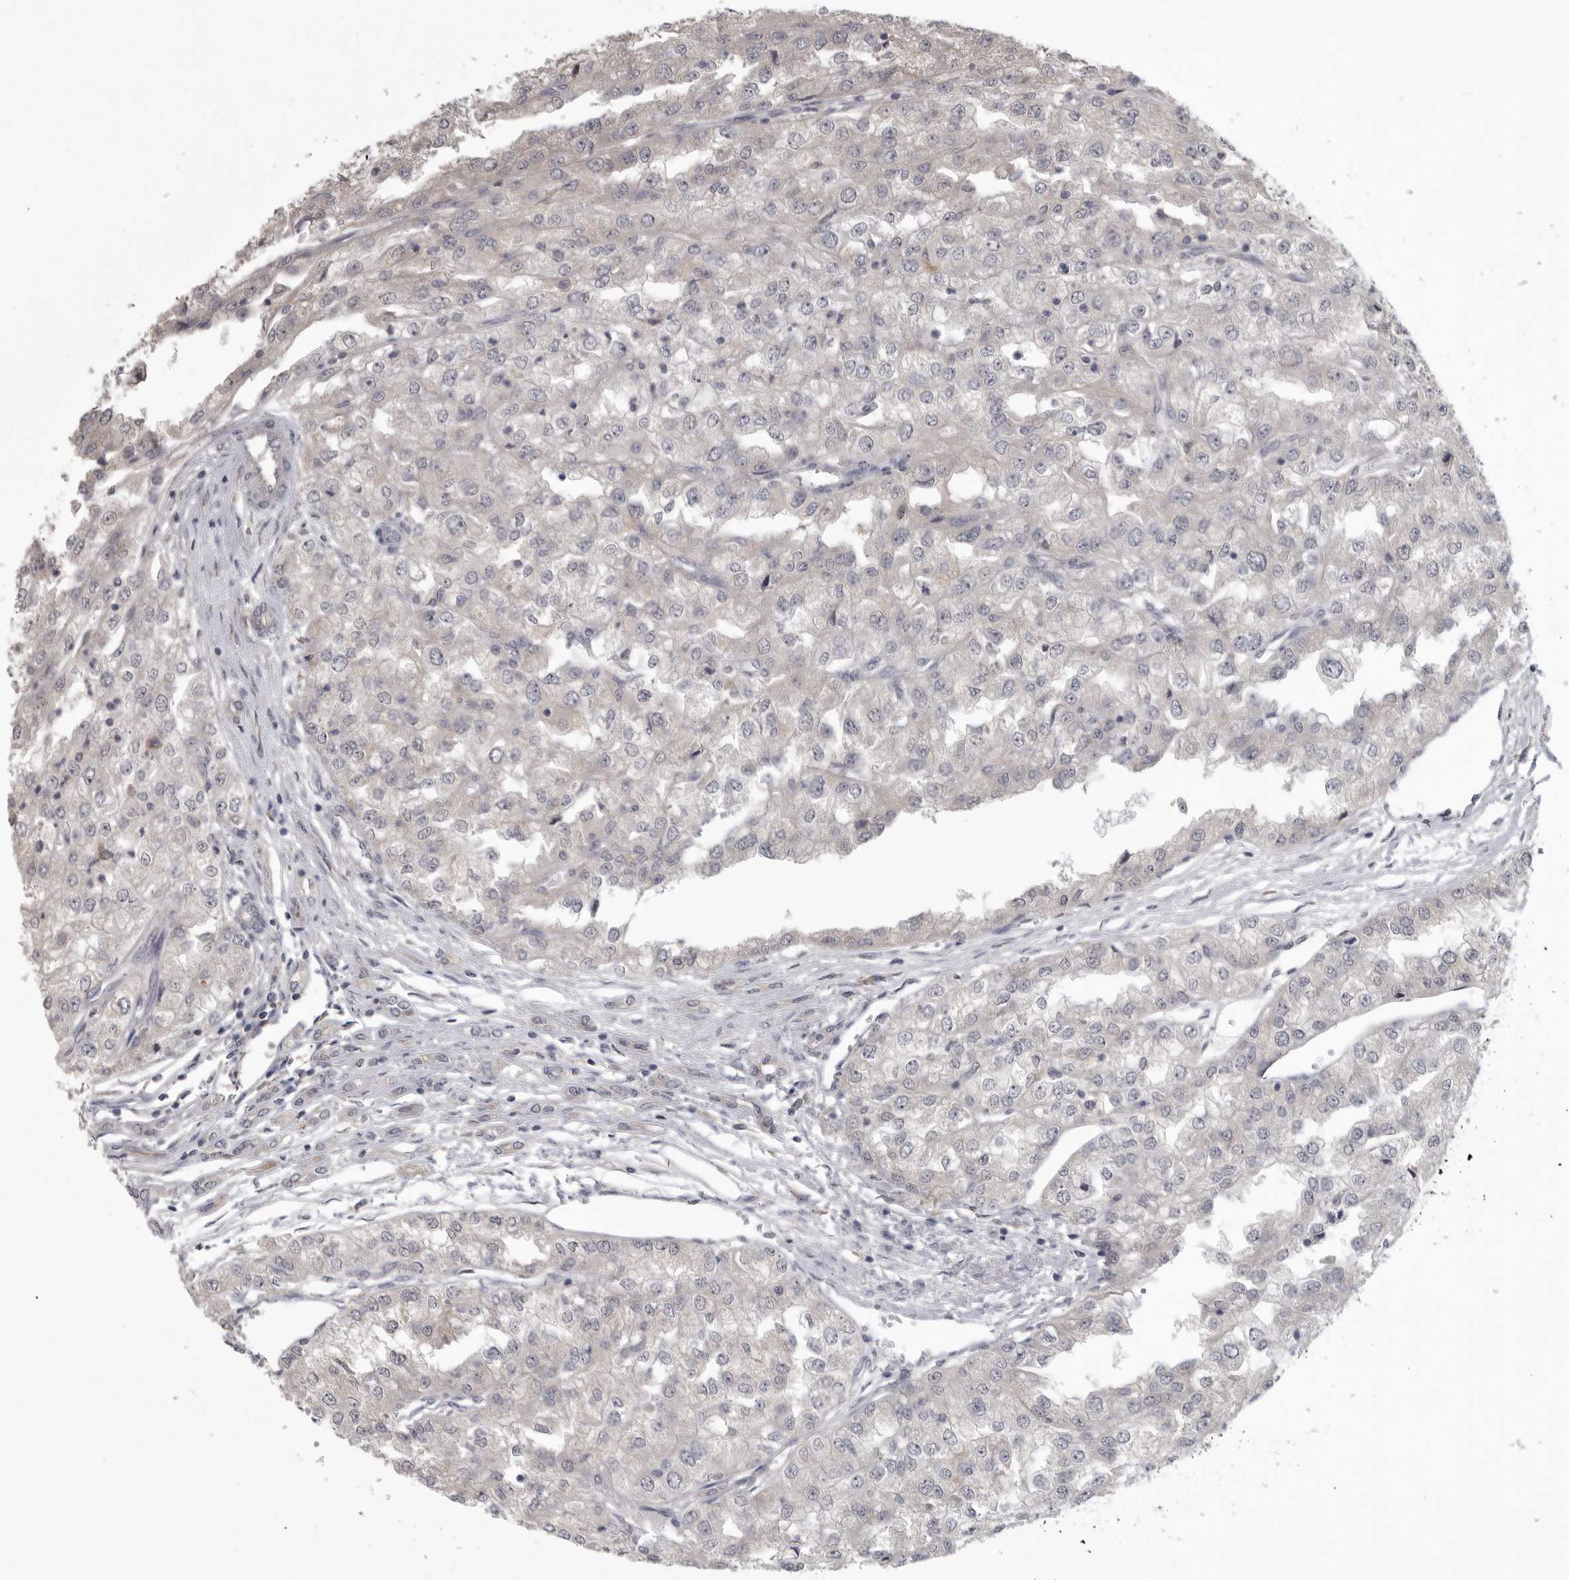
{"staining": {"intensity": "negative", "quantity": "none", "location": "none"}, "tissue": "renal cancer", "cell_type": "Tumor cells", "image_type": "cancer", "snomed": [{"axis": "morphology", "description": "Adenocarcinoma, NOS"}, {"axis": "topography", "description": "Kidney"}], "caption": "This is an IHC image of human adenocarcinoma (renal). There is no expression in tumor cells.", "gene": "ZNF114", "patient": {"sex": "female", "age": 54}}